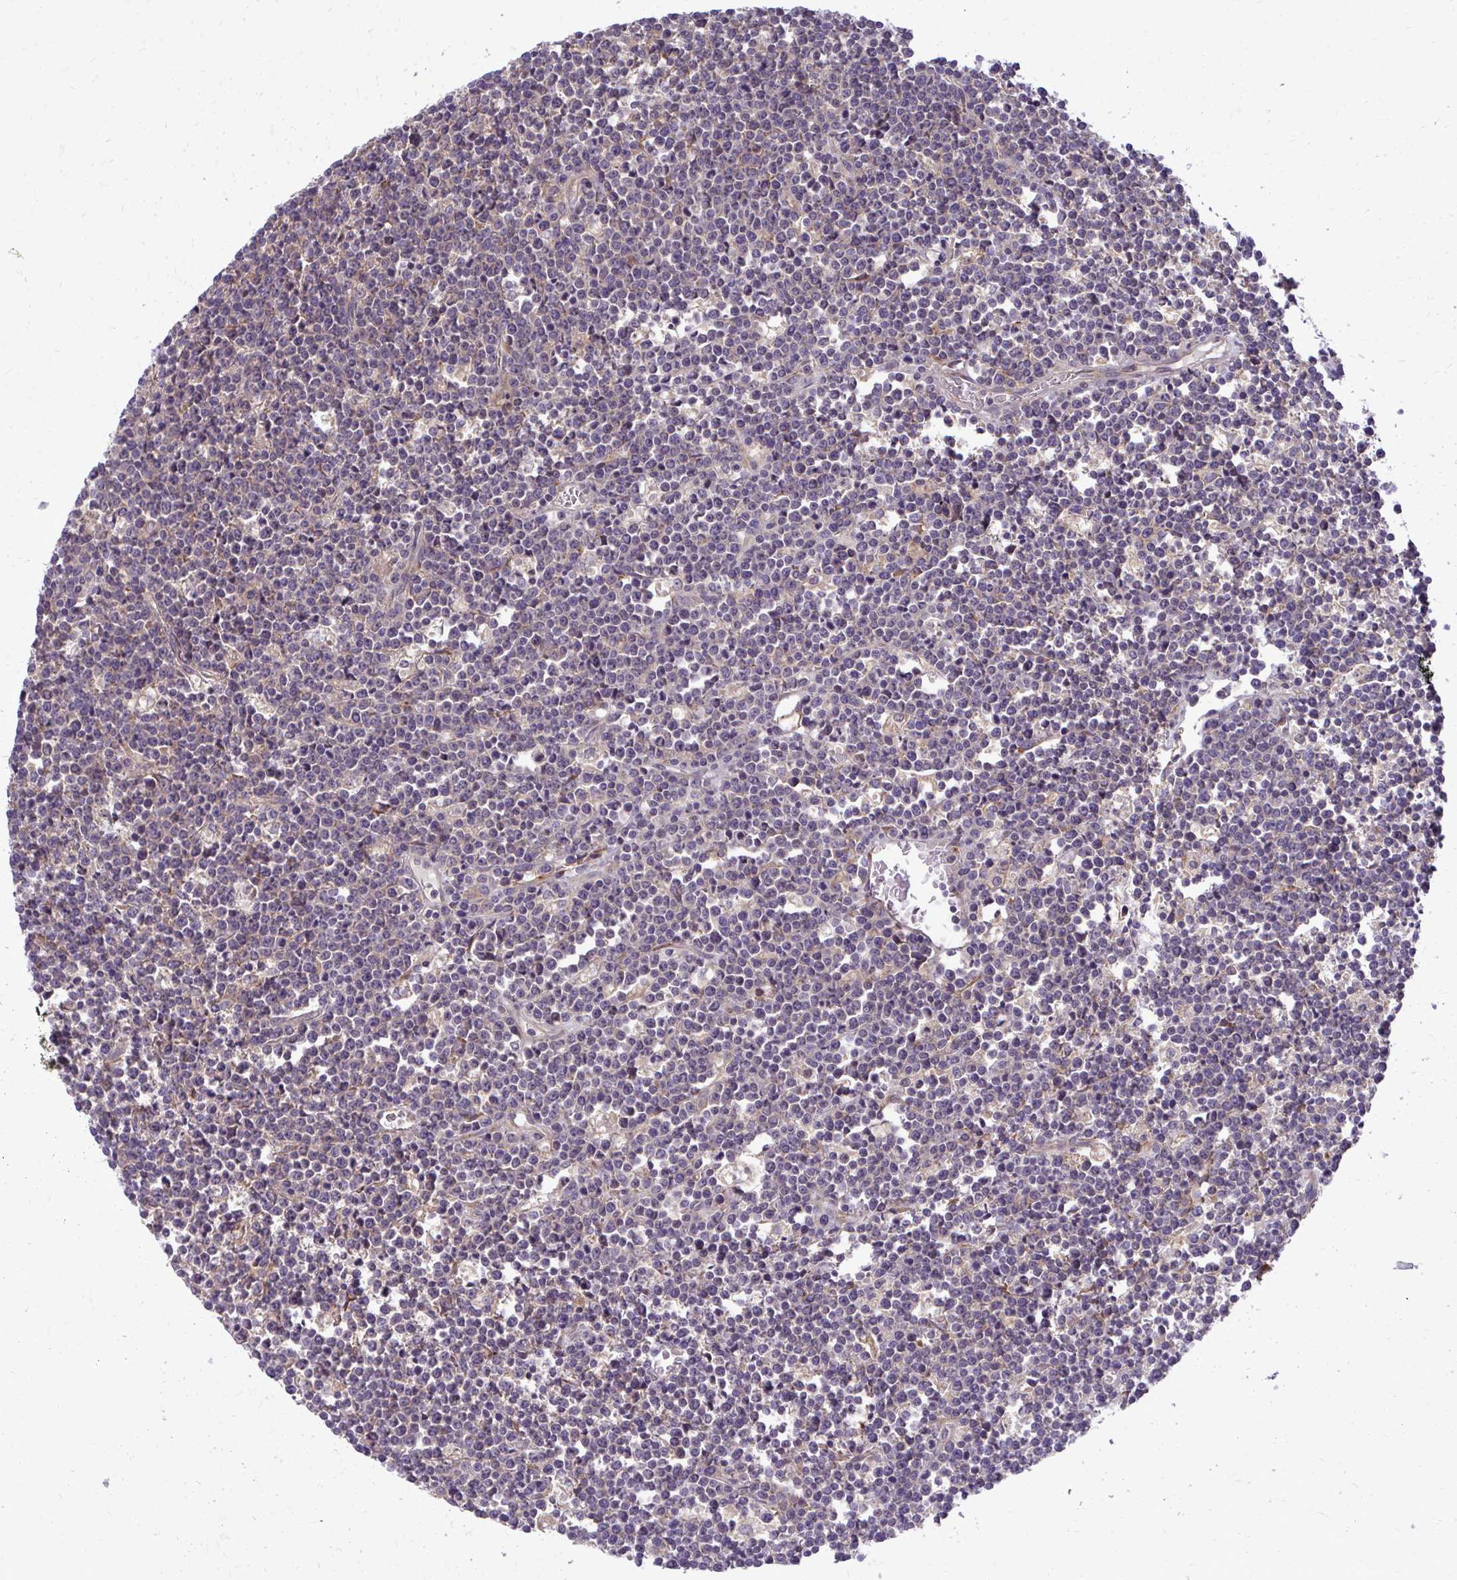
{"staining": {"intensity": "negative", "quantity": "none", "location": "none"}, "tissue": "lymphoma", "cell_type": "Tumor cells", "image_type": "cancer", "snomed": [{"axis": "morphology", "description": "Malignant lymphoma, non-Hodgkin's type, High grade"}, {"axis": "topography", "description": "Ovary"}], "caption": "IHC of human high-grade malignant lymphoma, non-Hodgkin's type displays no expression in tumor cells. Brightfield microscopy of immunohistochemistry stained with DAB (brown) and hematoxylin (blue), captured at high magnification.", "gene": "OXNAD1", "patient": {"sex": "female", "age": 56}}